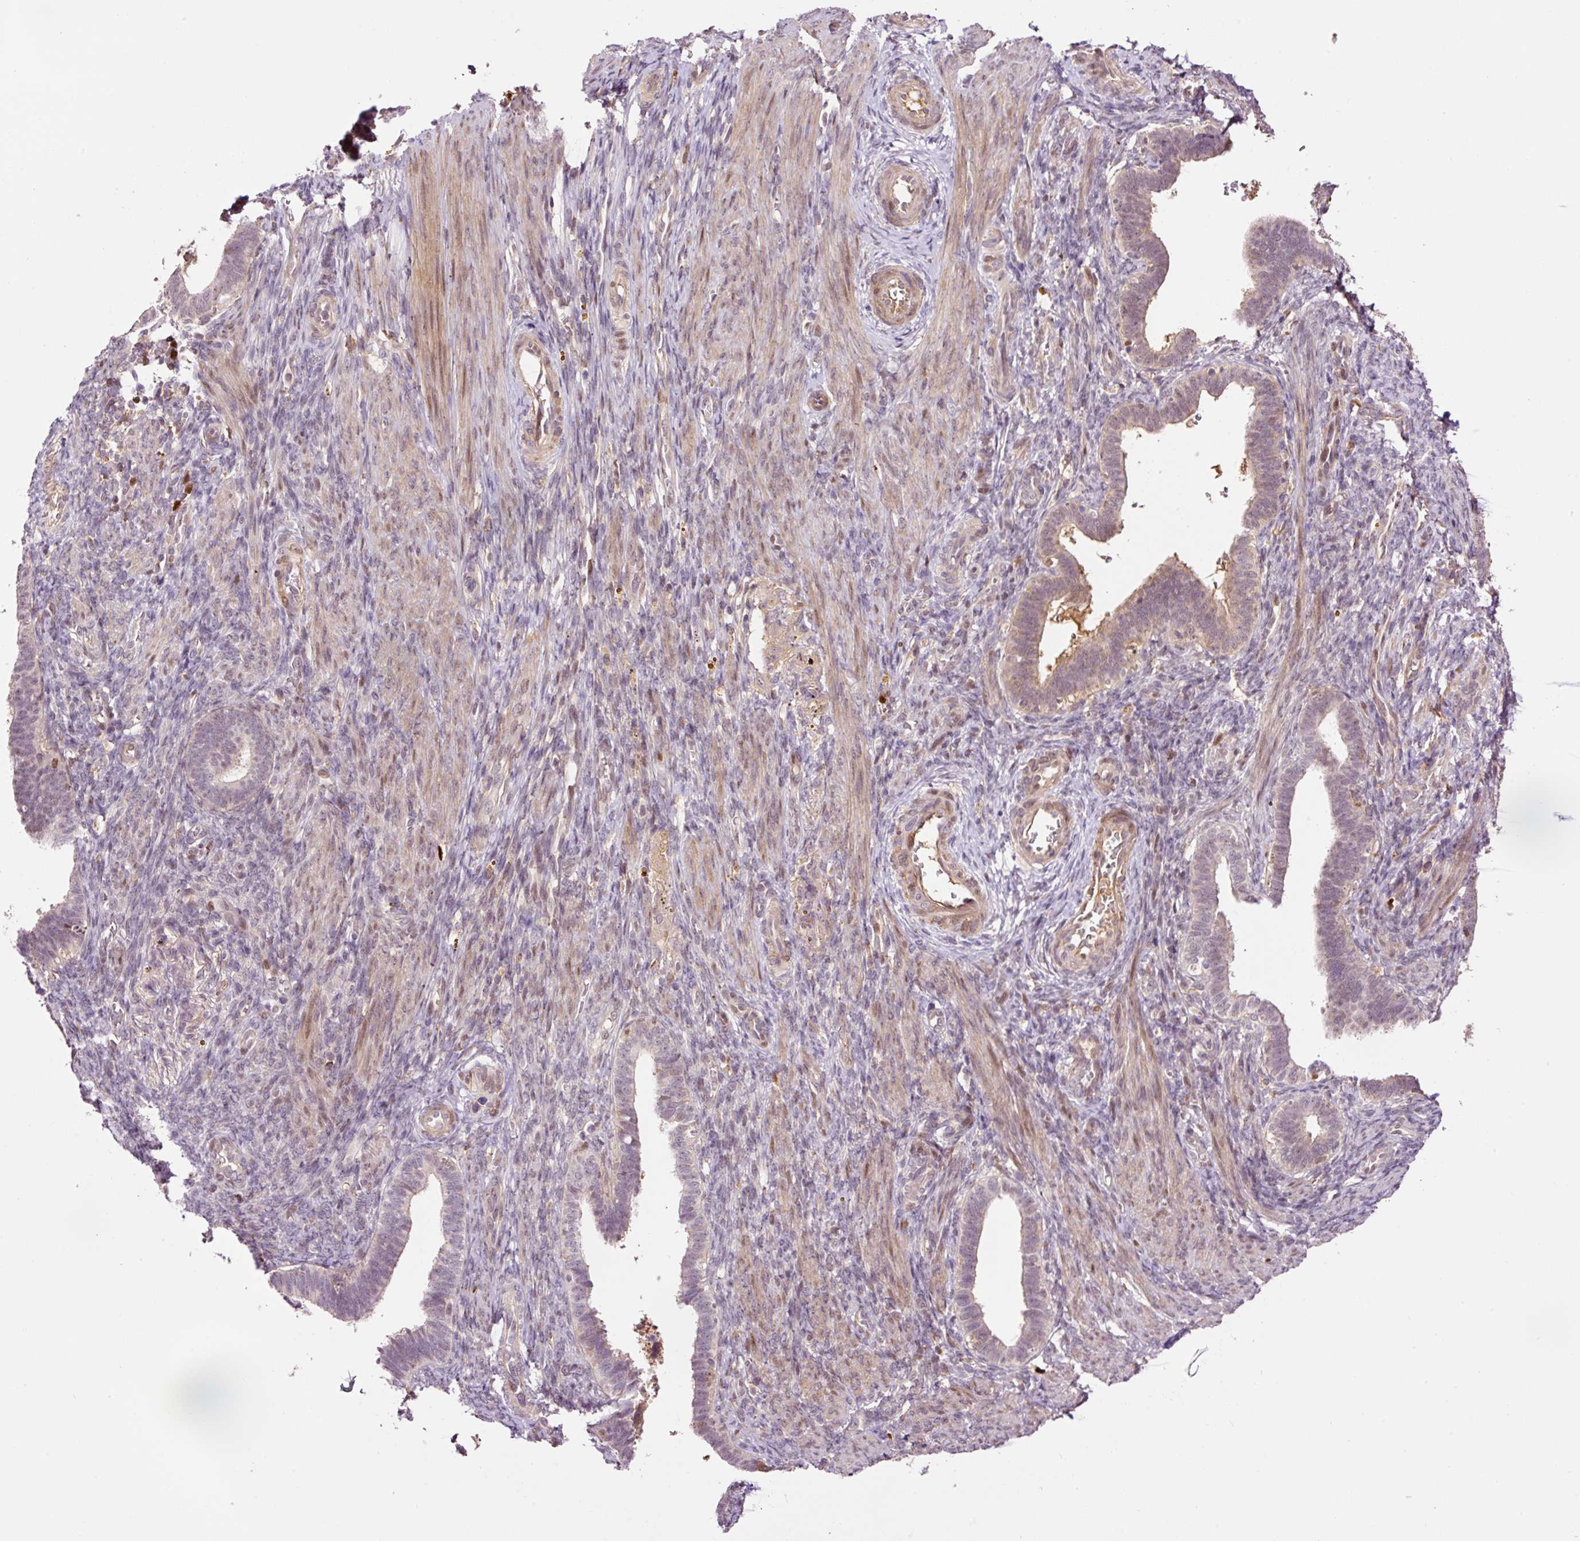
{"staining": {"intensity": "negative", "quantity": "none", "location": "none"}, "tissue": "endometrium", "cell_type": "Cells in endometrial stroma", "image_type": "normal", "snomed": [{"axis": "morphology", "description": "Normal tissue, NOS"}, {"axis": "topography", "description": "Endometrium"}], "caption": "IHC of benign endometrium reveals no expression in cells in endometrial stroma. (DAB (3,3'-diaminobenzidine) IHC visualized using brightfield microscopy, high magnification).", "gene": "DPPA4", "patient": {"sex": "female", "age": 34}}